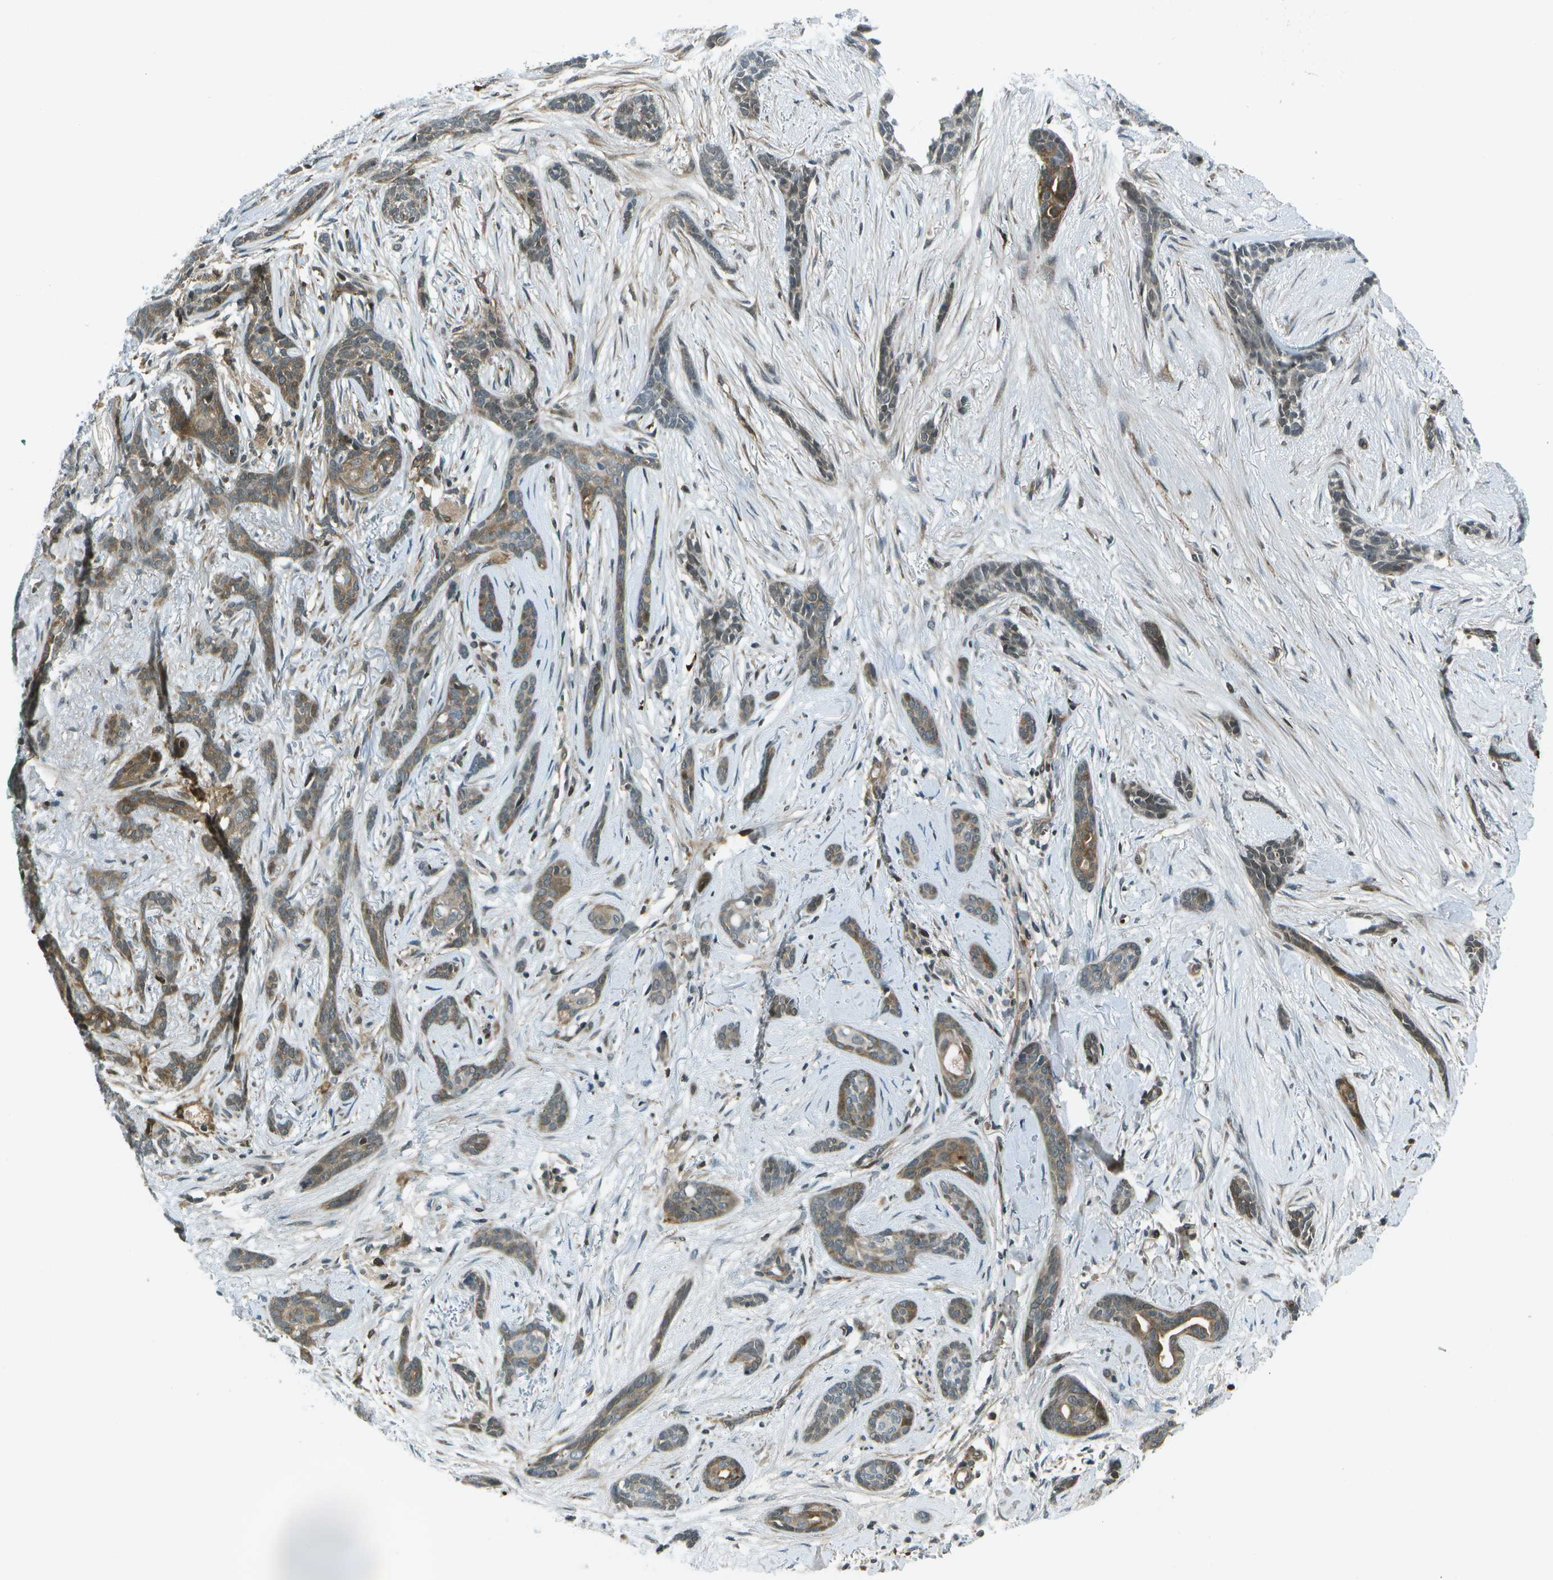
{"staining": {"intensity": "moderate", "quantity": ">75%", "location": "cytoplasmic/membranous"}, "tissue": "skin cancer", "cell_type": "Tumor cells", "image_type": "cancer", "snomed": [{"axis": "morphology", "description": "Basal cell carcinoma"}, {"axis": "morphology", "description": "Adnexal tumor, benign"}, {"axis": "topography", "description": "Skin"}], "caption": "This image shows immunohistochemistry staining of skin cancer, with medium moderate cytoplasmic/membranous expression in about >75% of tumor cells.", "gene": "TMEM19", "patient": {"sex": "female", "age": 42}}